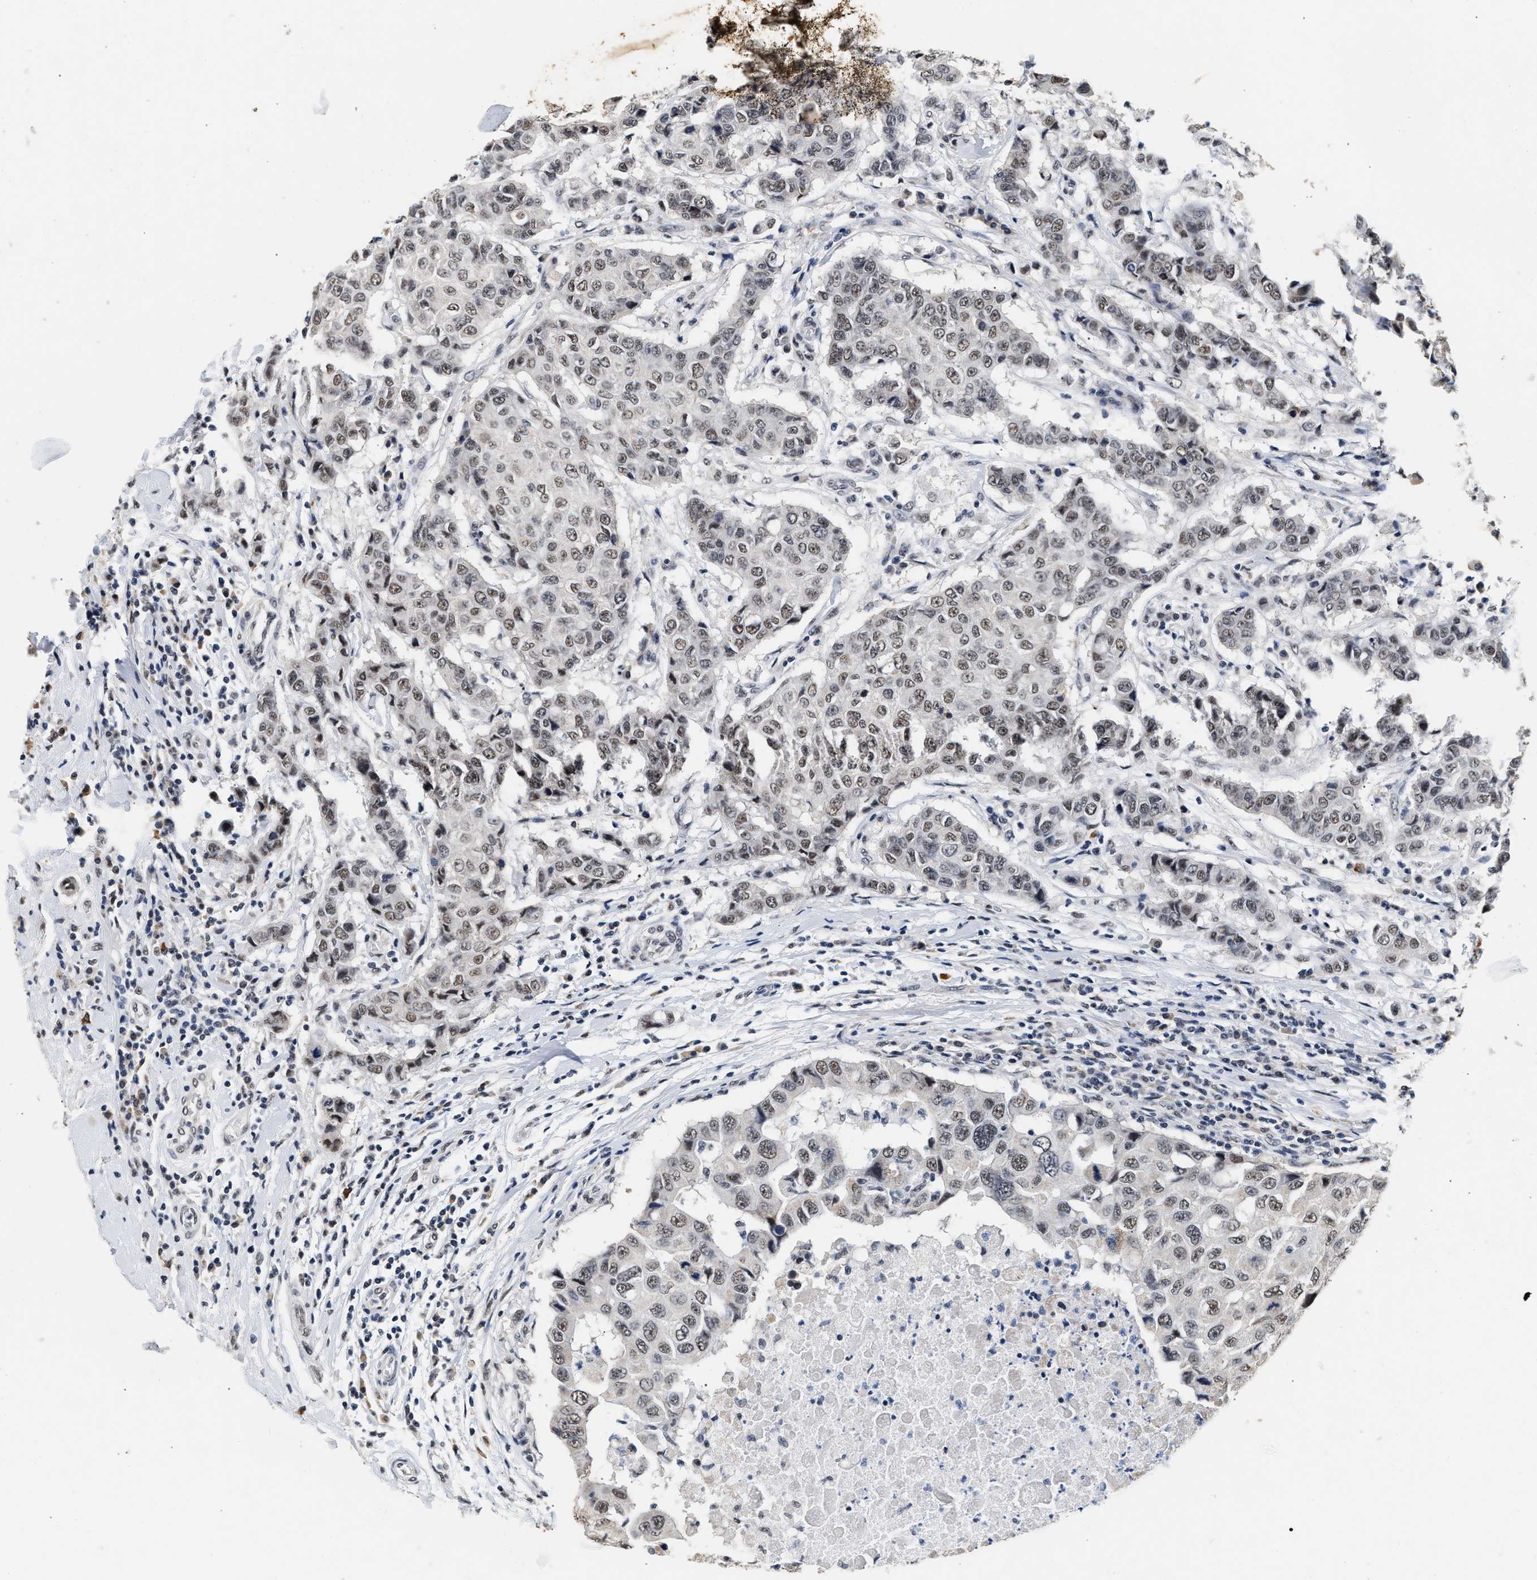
{"staining": {"intensity": "weak", "quantity": ">75%", "location": "nuclear"}, "tissue": "breast cancer", "cell_type": "Tumor cells", "image_type": "cancer", "snomed": [{"axis": "morphology", "description": "Duct carcinoma"}, {"axis": "topography", "description": "Breast"}], "caption": "Immunohistochemical staining of human breast invasive ductal carcinoma reveals low levels of weak nuclear protein expression in about >75% of tumor cells.", "gene": "THOC1", "patient": {"sex": "female", "age": 27}}